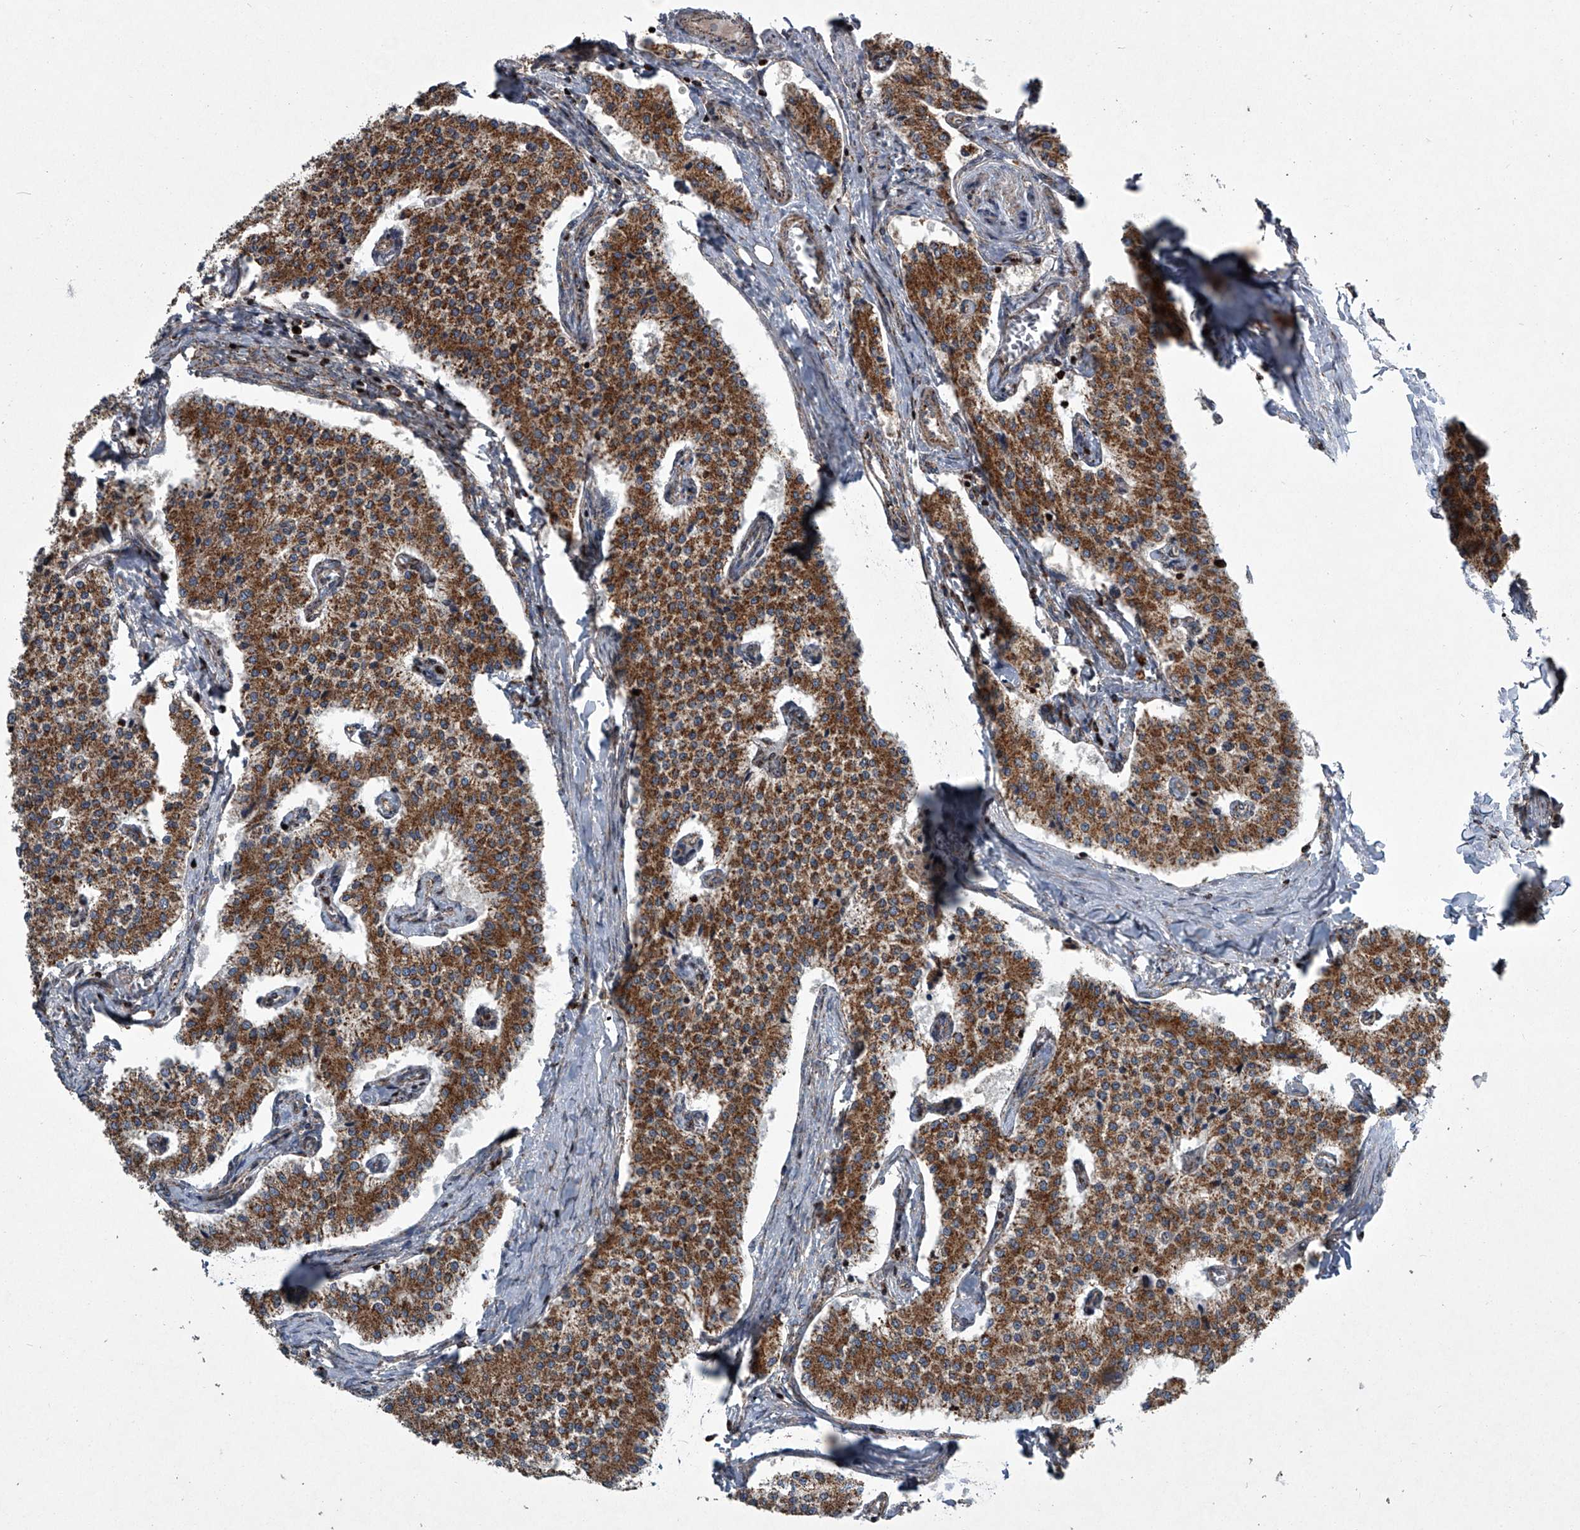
{"staining": {"intensity": "strong", "quantity": ">75%", "location": "cytoplasmic/membranous"}, "tissue": "carcinoid", "cell_type": "Tumor cells", "image_type": "cancer", "snomed": [{"axis": "morphology", "description": "Carcinoid, malignant, NOS"}, {"axis": "topography", "description": "Colon"}], "caption": "The micrograph reveals staining of carcinoid, revealing strong cytoplasmic/membranous protein positivity (brown color) within tumor cells.", "gene": "STRADA", "patient": {"sex": "female", "age": 52}}